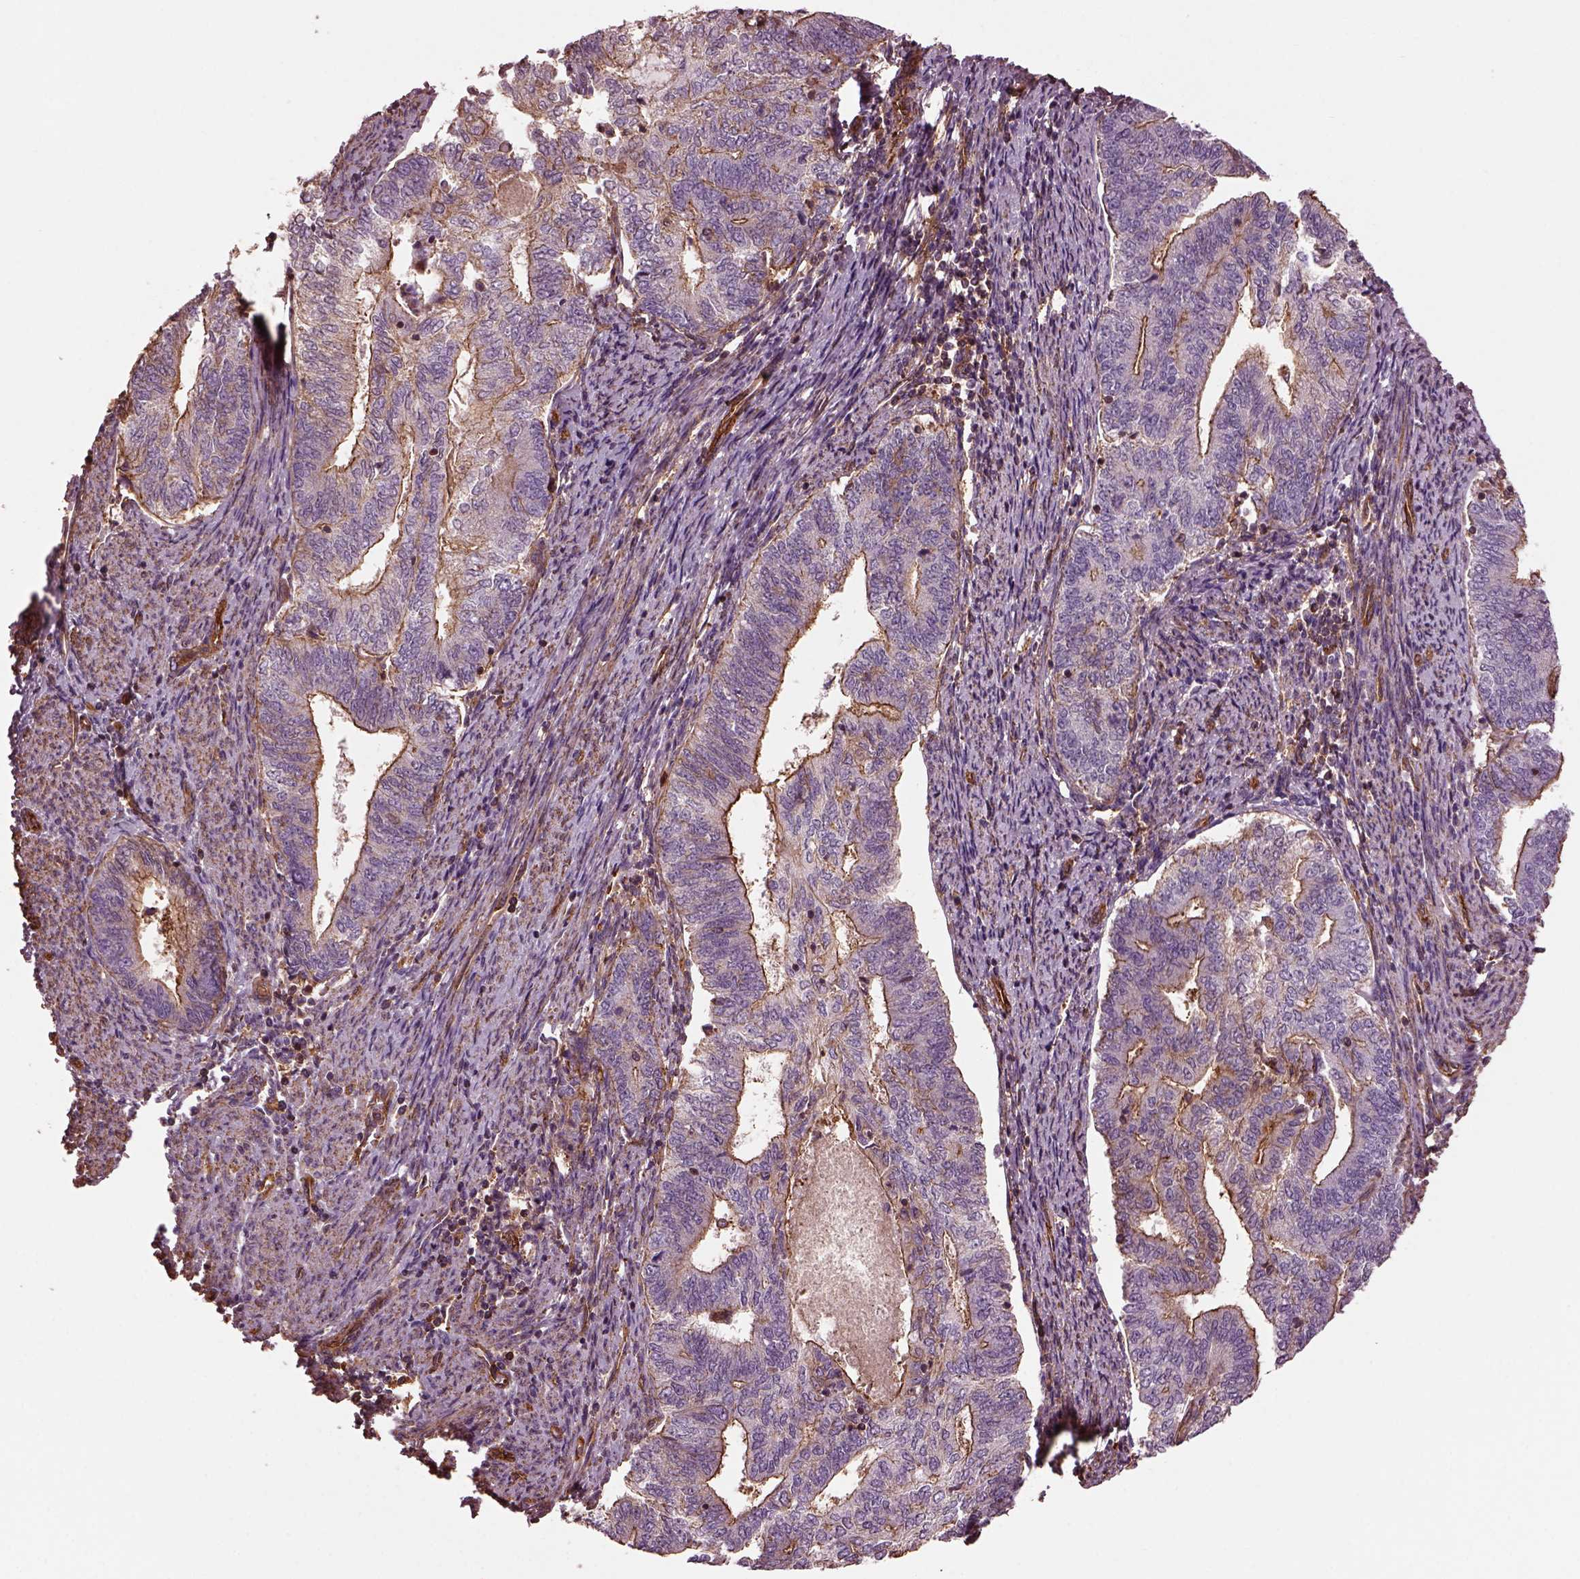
{"staining": {"intensity": "moderate", "quantity": "25%-75%", "location": "cytoplasmic/membranous"}, "tissue": "endometrial cancer", "cell_type": "Tumor cells", "image_type": "cancer", "snomed": [{"axis": "morphology", "description": "Adenocarcinoma, NOS"}, {"axis": "topography", "description": "Endometrium"}], "caption": "Immunohistochemical staining of endometrial adenocarcinoma exhibits medium levels of moderate cytoplasmic/membranous expression in approximately 25%-75% of tumor cells.", "gene": "MYL6", "patient": {"sex": "female", "age": 65}}